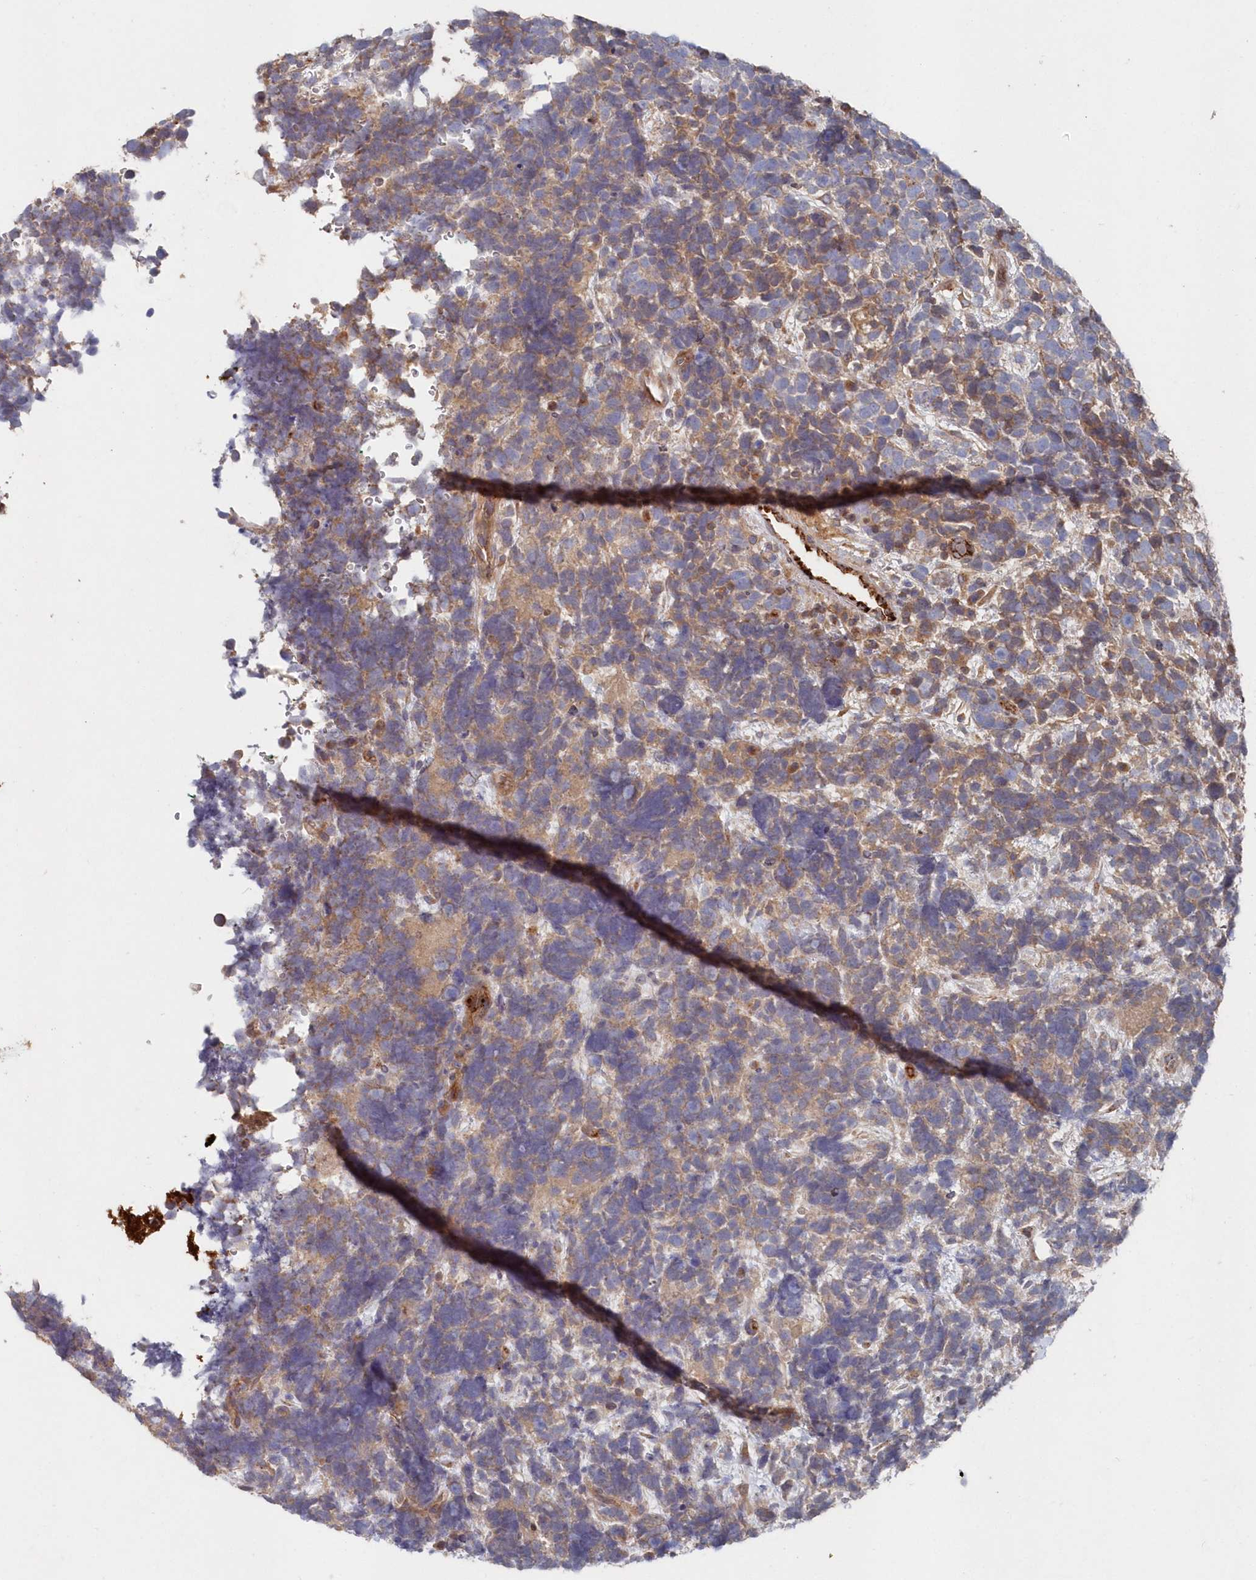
{"staining": {"intensity": "weak", "quantity": "25%-75%", "location": "cytoplasmic/membranous"}, "tissue": "urothelial cancer", "cell_type": "Tumor cells", "image_type": "cancer", "snomed": [{"axis": "morphology", "description": "Urothelial carcinoma, High grade"}, {"axis": "topography", "description": "Urinary bladder"}], "caption": "Tumor cells reveal low levels of weak cytoplasmic/membranous positivity in approximately 25%-75% of cells in urothelial carcinoma (high-grade). (brown staining indicates protein expression, while blue staining denotes nuclei).", "gene": "ABHD14B", "patient": {"sex": "female", "age": 82}}